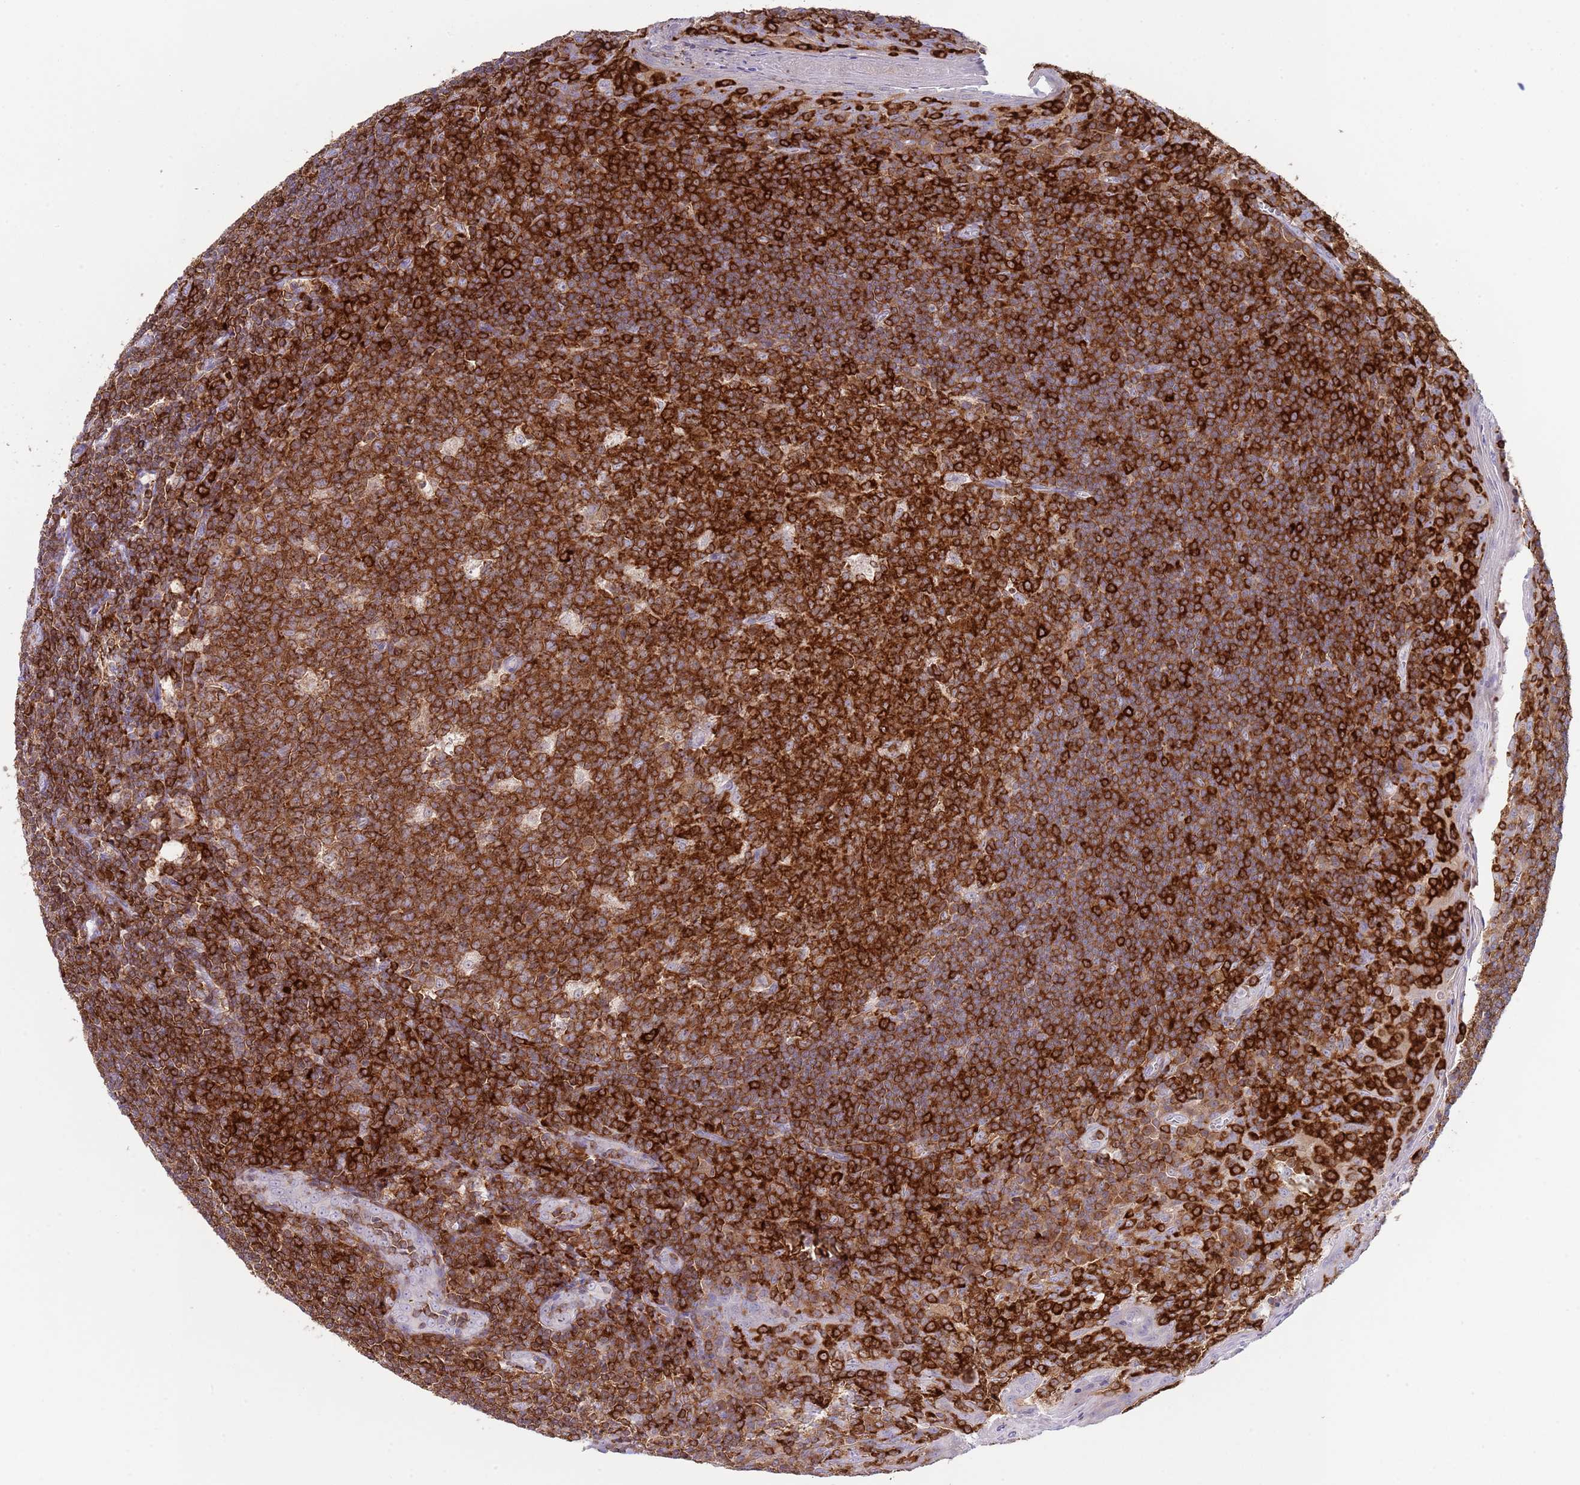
{"staining": {"intensity": "strong", "quantity": ">75%", "location": "cytoplasmic/membranous"}, "tissue": "tonsil", "cell_type": "Germinal center cells", "image_type": "normal", "snomed": [{"axis": "morphology", "description": "Normal tissue, NOS"}, {"axis": "topography", "description": "Tonsil"}], "caption": "Immunohistochemistry image of benign tonsil: human tonsil stained using immunohistochemistry demonstrates high levels of strong protein expression localized specifically in the cytoplasmic/membranous of germinal center cells, appearing as a cytoplasmic/membranous brown color.", "gene": "LPXN", "patient": {"sex": "male", "age": 27}}